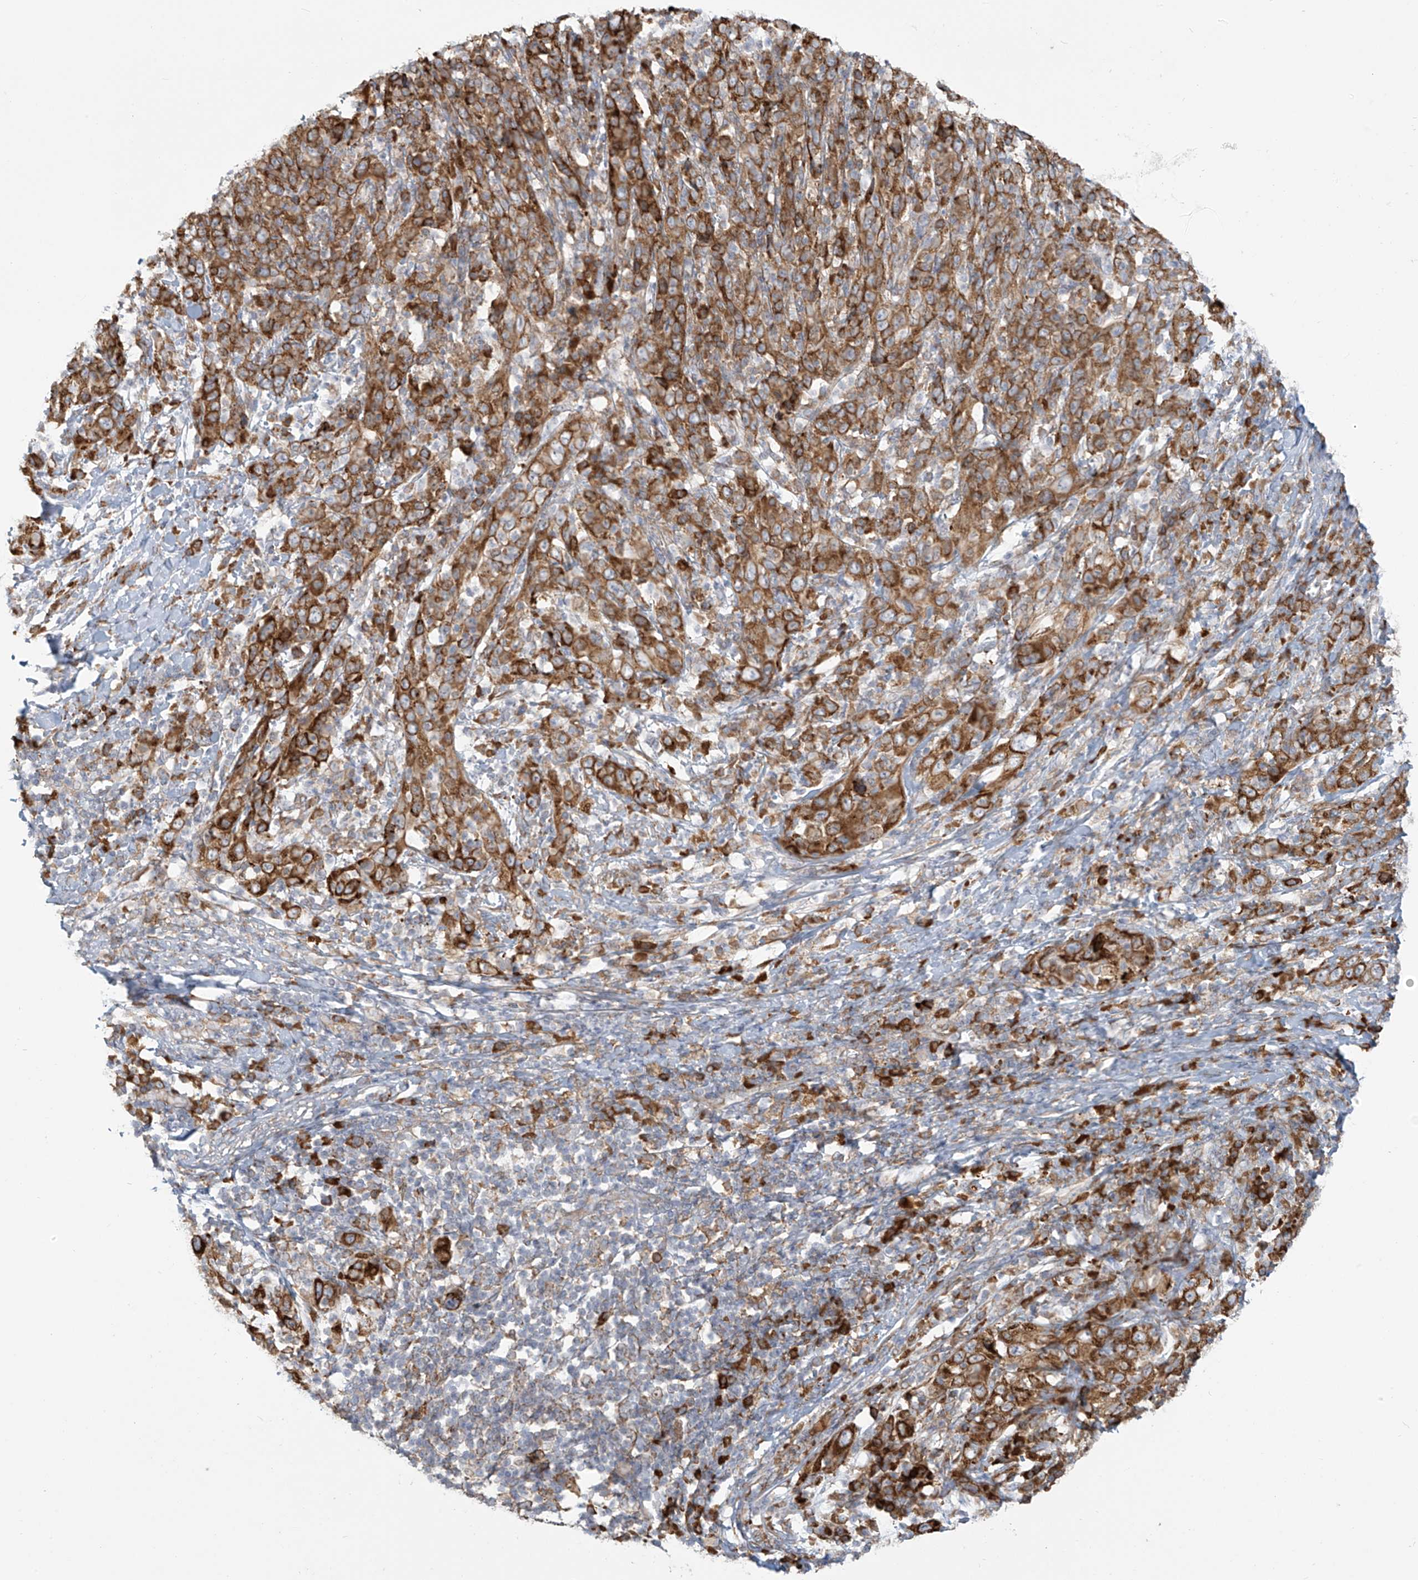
{"staining": {"intensity": "moderate", "quantity": ">75%", "location": "cytoplasmic/membranous"}, "tissue": "cervical cancer", "cell_type": "Tumor cells", "image_type": "cancer", "snomed": [{"axis": "morphology", "description": "Squamous cell carcinoma, NOS"}, {"axis": "topography", "description": "Cervix"}], "caption": "Brown immunohistochemical staining in human cervical squamous cell carcinoma reveals moderate cytoplasmic/membranous positivity in approximately >75% of tumor cells. (IHC, brightfield microscopy, high magnification).", "gene": "KATNIP", "patient": {"sex": "female", "age": 46}}